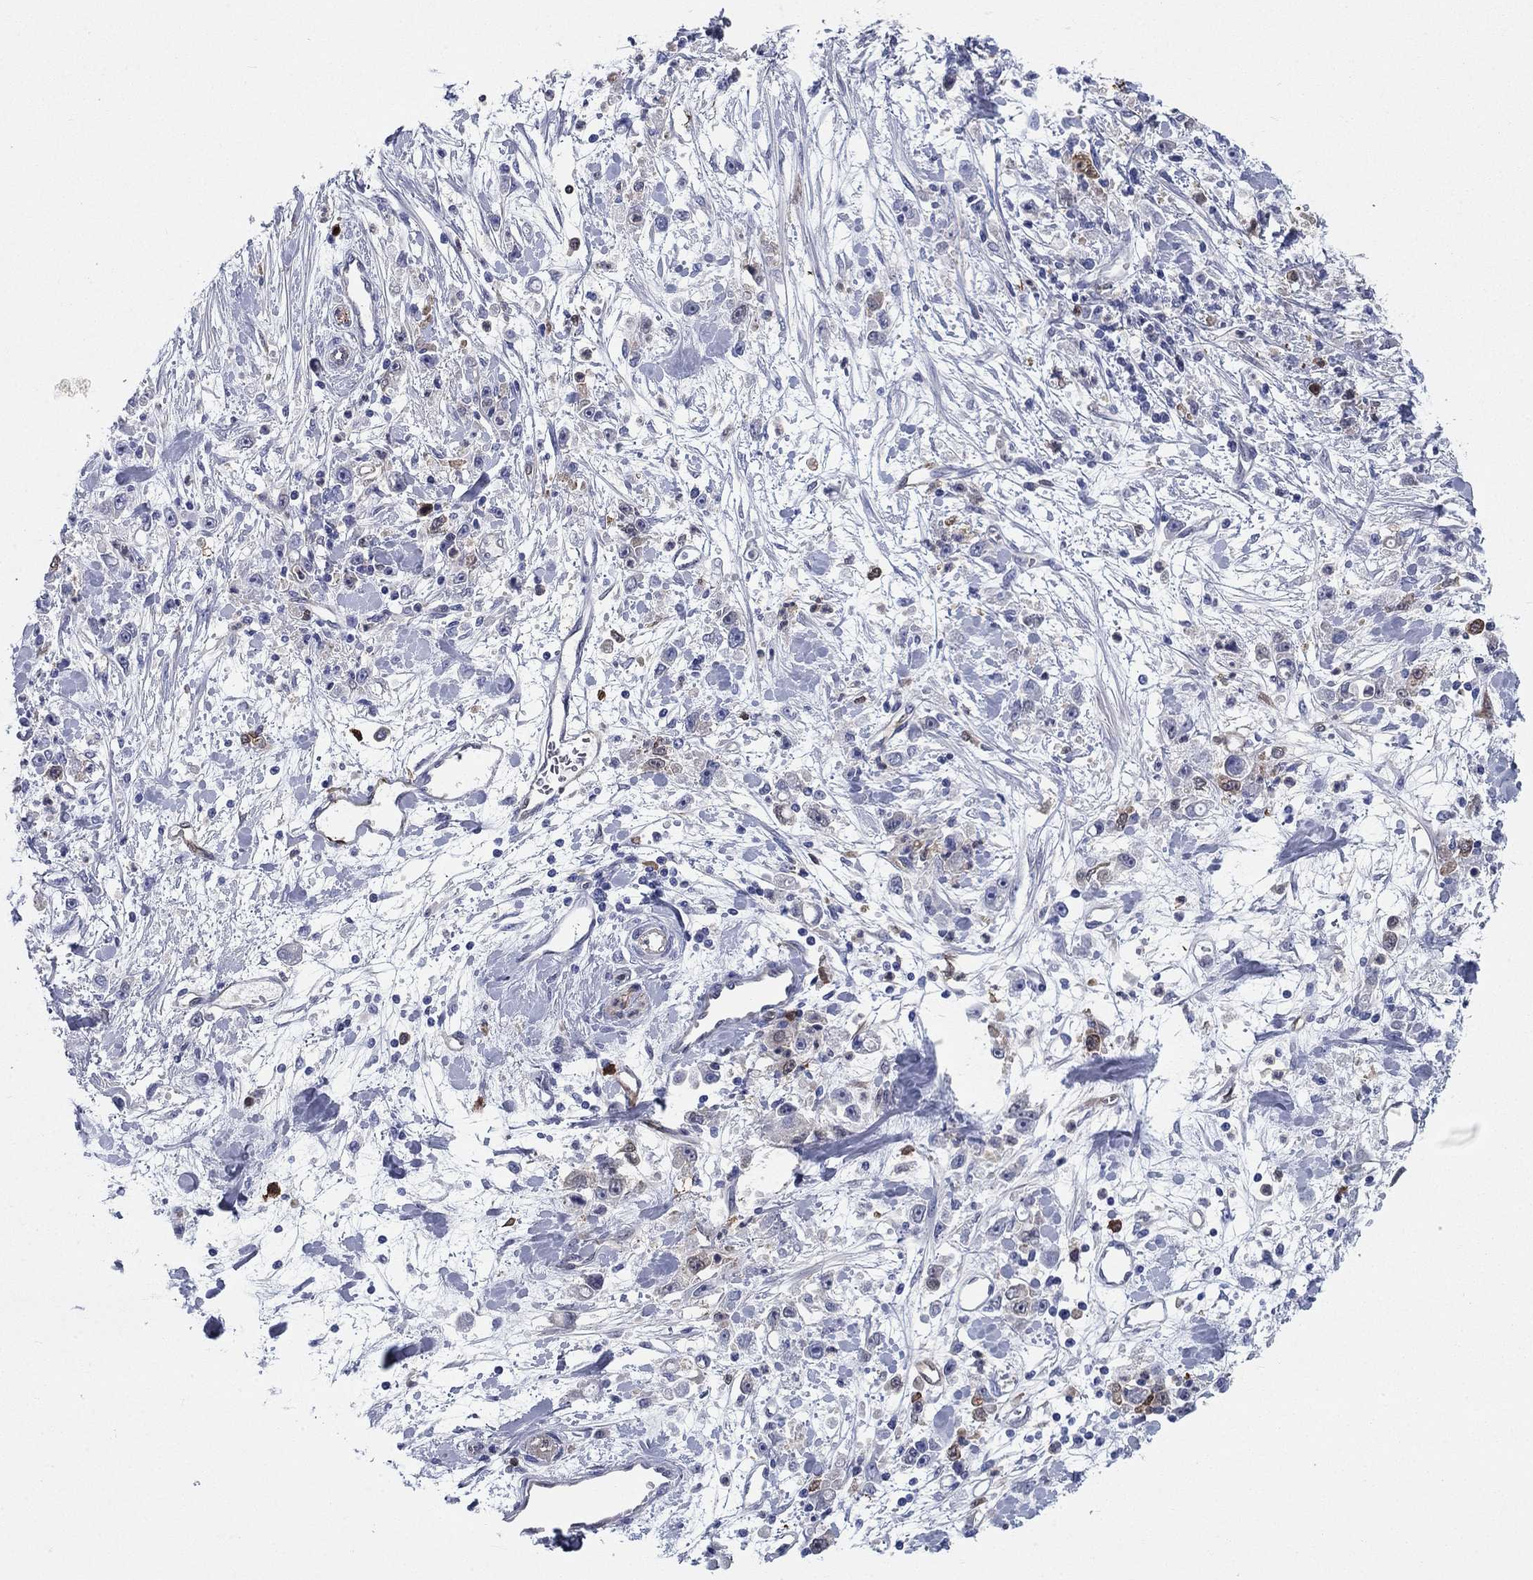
{"staining": {"intensity": "negative", "quantity": "none", "location": "none"}, "tissue": "stomach cancer", "cell_type": "Tumor cells", "image_type": "cancer", "snomed": [{"axis": "morphology", "description": "Adenocarcinoma, NOS"}, {"axis": "topography", "description": "Stomach"}], "caption": "Immunohistochemical staining of human adenocarcinoma (stomach) displays no significant expression in tumor cells.", "gene": "STMN1", "patient": {"sex": "female", "age": 59}}